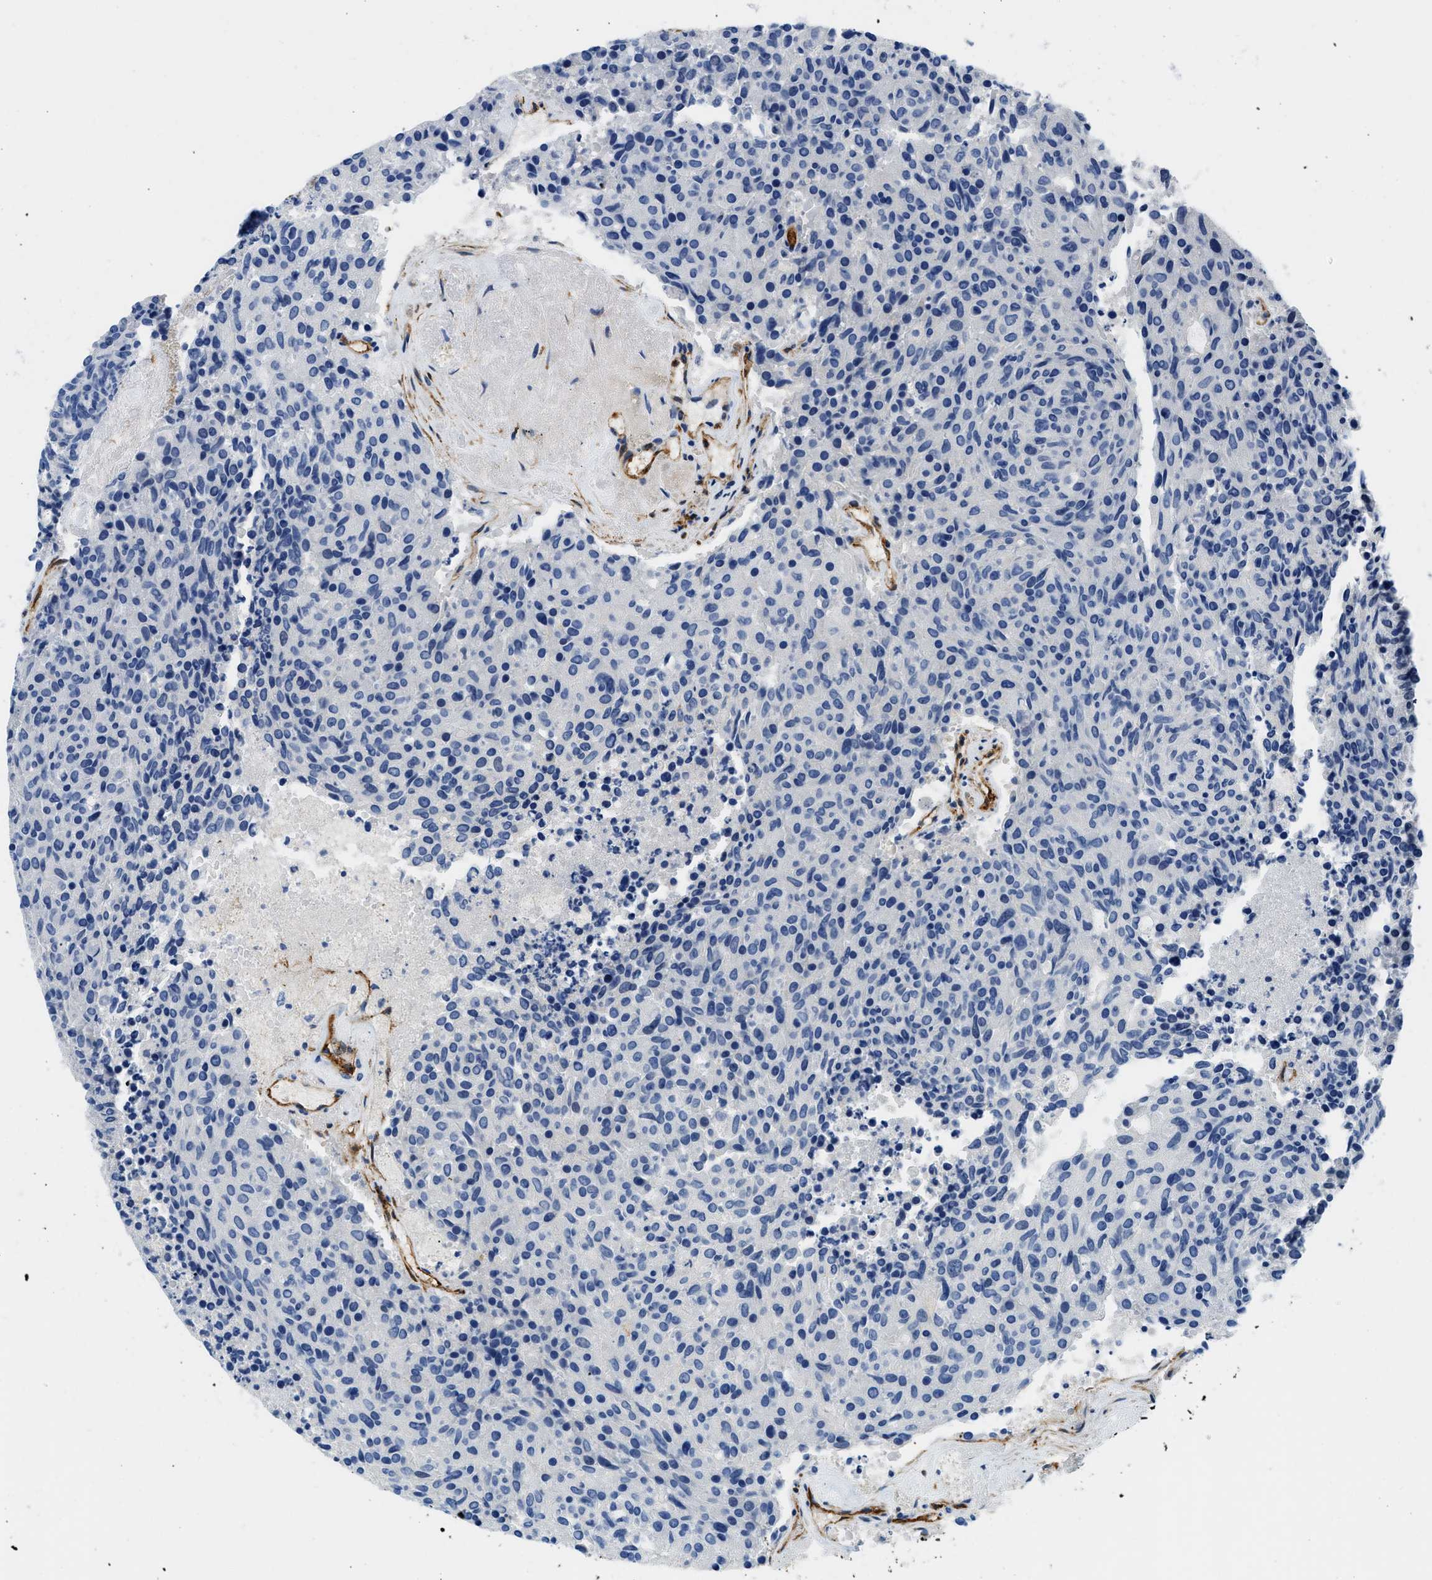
{"staining": {"intensity": "negative", "quantity": "none", "location": "none"}, "tissue": "carcinoid", "cell_type": "Tumor cells", "image_type": "cancer", "snomed": [{"axis": "morphology", "description": "Carcinoid, malignant, NOS"}, {"axis": "topography", "description": "Pancreas"}], "caption": "DAB (3,3'-diaminobenzidine) immunohistochemical staining of malignant carcinoid exhibits no significant expression in tumor cells. (Brightfield microscopy of DAB IHC at high magnification).", "gene": "SPEG", "patient": {"sex": "female", "age": 54}}